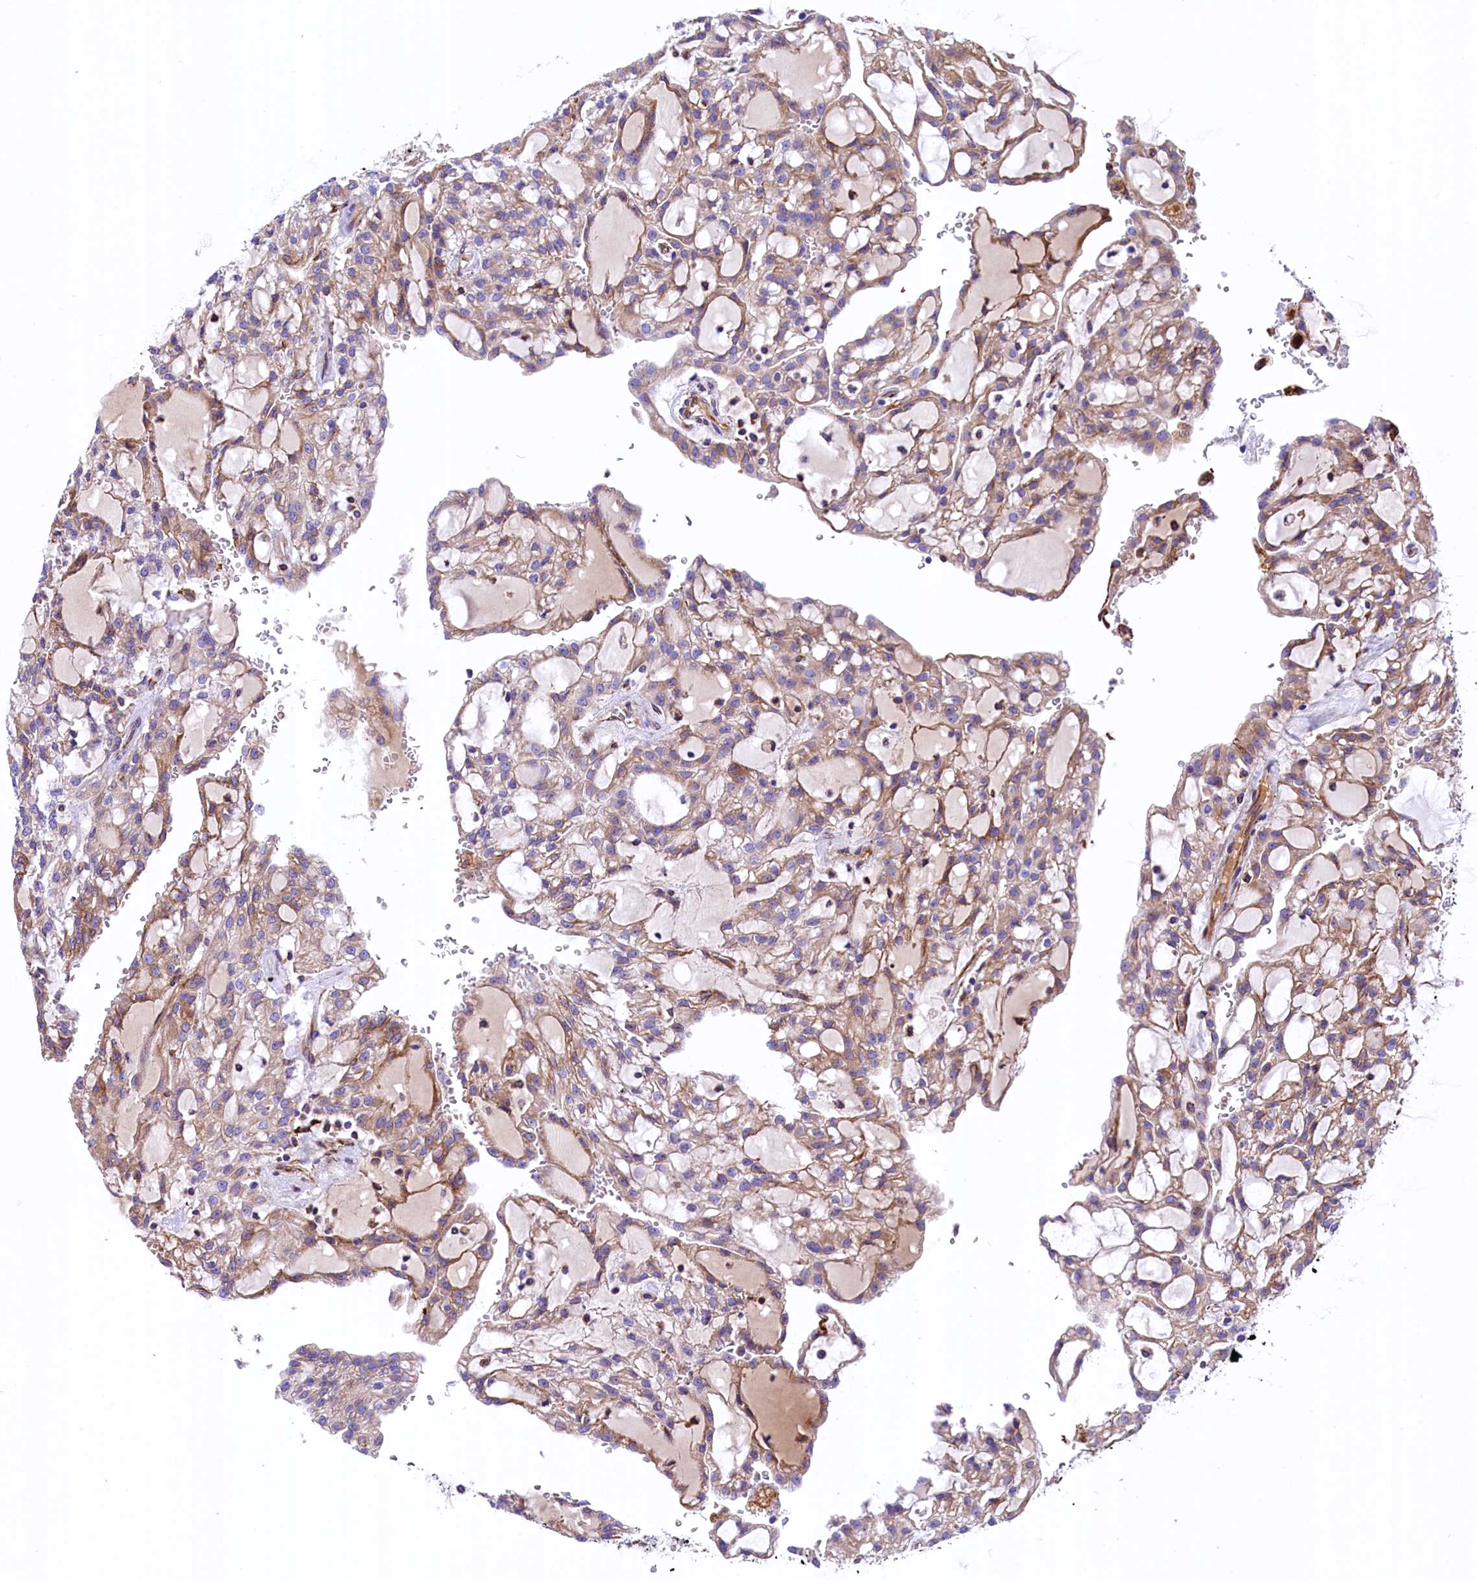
{"staining": {"intensity": "weak", "quantity": "25%-75%", "location": "cytoplasmic/membranous"}, "tissue": "renal cancer", "cell_type": "Tumor cells", "image_type": "cancer", "snomed": [{"axis": "morphology", "description": "Adenocarcinoma, NOS"}, {"axis": "topography", "description": "Kidney"}], "caption": "Immunohistochemical staining of renal adenocarcinoma demonstrates low levels of weak cytoplasmic/membranous protein staining in about 25%-75% of tumor cells. (Stains: DAB (3,3'-diaminobenzidine) in brown, nuclei in blue, Microscopy: brightfield microscopy at high magnification).", "gene": "CMTR2", "patient": {"sex": "male", "age": 63}}